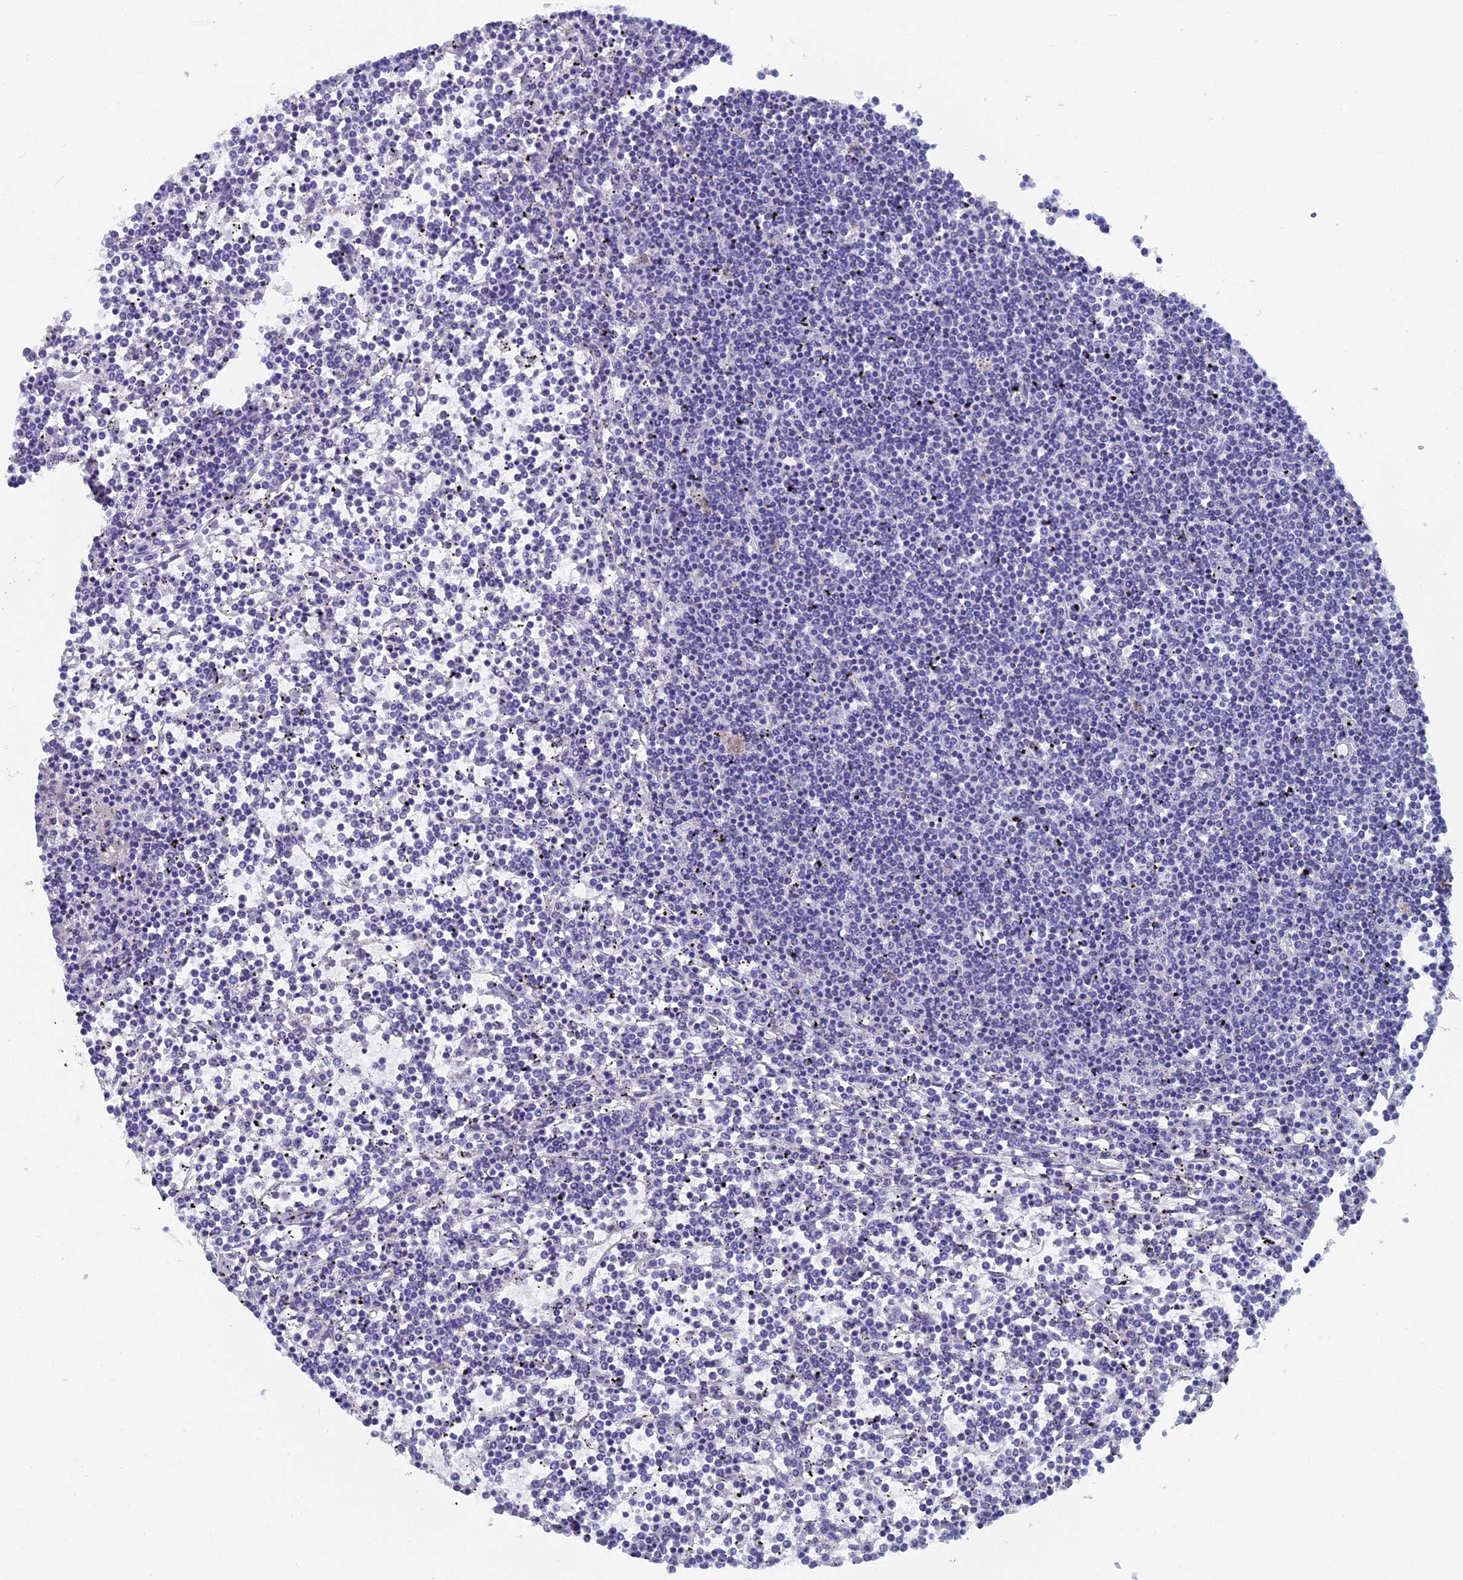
{"staining": {"intensity": "negative", "quantity": "none", "location": "none"}, "tissue": "lymphoma", "cell_type": "Tumor cells", "image_type": "cancer", "snomed": [{"axis": "morphology", "description": "Malignant lymphoma, non-Hodgkin's type, Low grade"}, {"axis": "topography", "description": "Spleen"}], "caption": "A photomicrograph of malignant lymphoma, non-Hodgkin's type (low-grade) stained for a protein exhibits no brown staining in tumor cells. The staining was performed using DAB (3,3'-diaminobenzidine) to visualize the protein expression in brown, while the nuclei were stained in blue with hematoxylin (Magnification: 20x).", "gene": "OAT", "patient": {"sex": "female", "age": 19}}